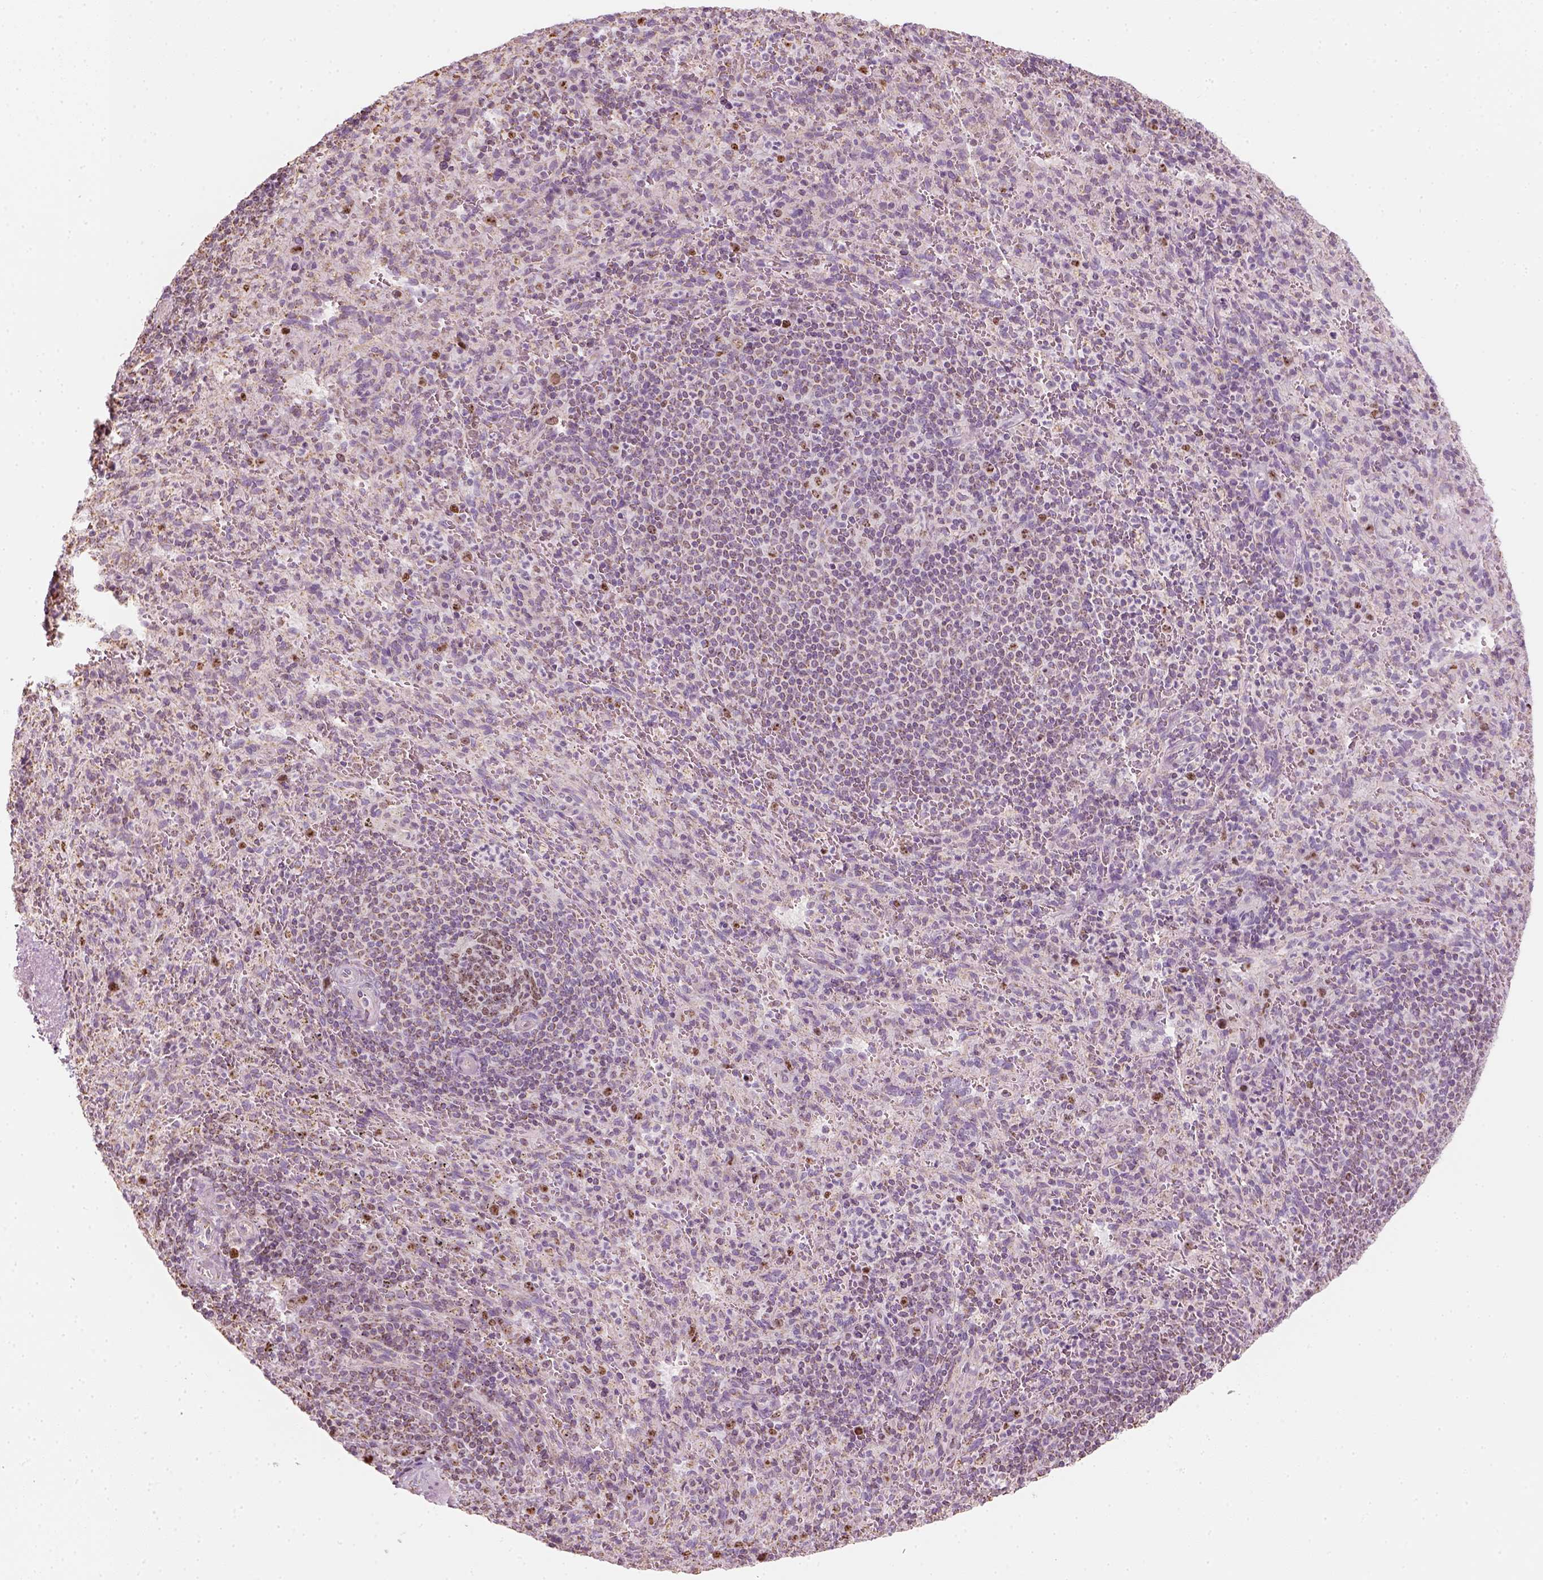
{"staining": {"intensity": "negative", "quantity": "none", "location": "none"}, "tissue": "spleen", "cell_type": "Cells in red pulp", "image_type": "normal", "snomed": [{"axis": "morphology", "description": "Normal tissue, NOS"}, {"axis": "topography", "description": "Spleen"}], "caption": "Cells in red pulp are negative for protein expression in unremarkable human spleen. The staining was performed using DAB to visualize the protein expression in brown, while the nuclei were stained in blue with hematoxylin (Magnification: 20x).", "gene": "LCA5", "patient": {"sex": "male", "age": 57}}